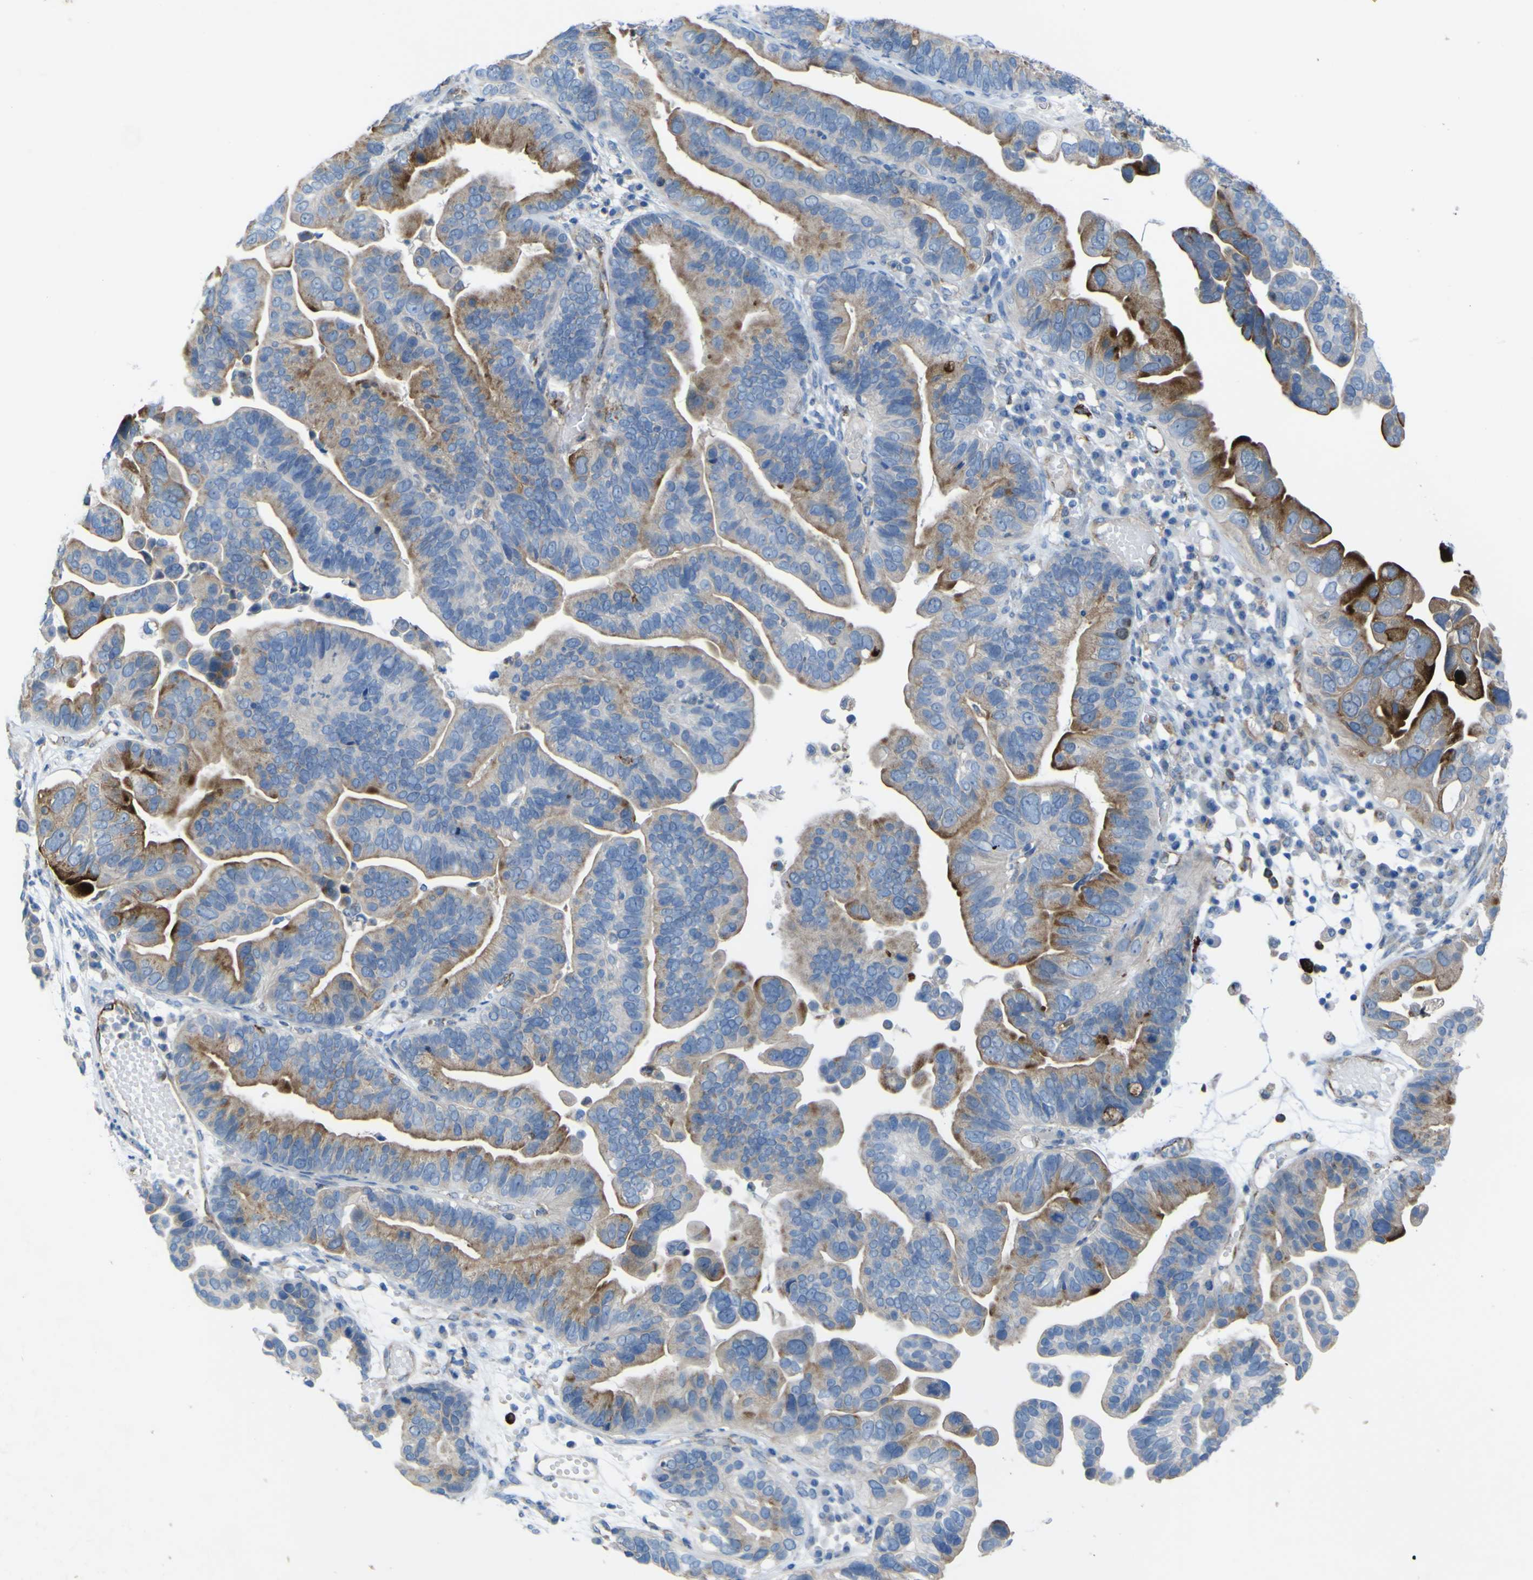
{"staining": {"intensity": "strong", "quantity": "<25%", "location": "cytoplasmic/membranous"}, "tissue": "ovarian cancer", "cell_type": "Tumor cells", "image_type": "cancer", "snomed": [{"axis": "morphology", "description": "Cystadenocarcinoma, serous, NOS"}, {"axis": "topography", "description": "Ovary"}], "caption": "Approximately <25% of tumor cells in human ovarian cancer show strong cytoplasmic/membranous protein positivity as visualized by brown immunohistochemical staining.", "gene": "CST3", "patient": {"sex": "female", "age": 56}}